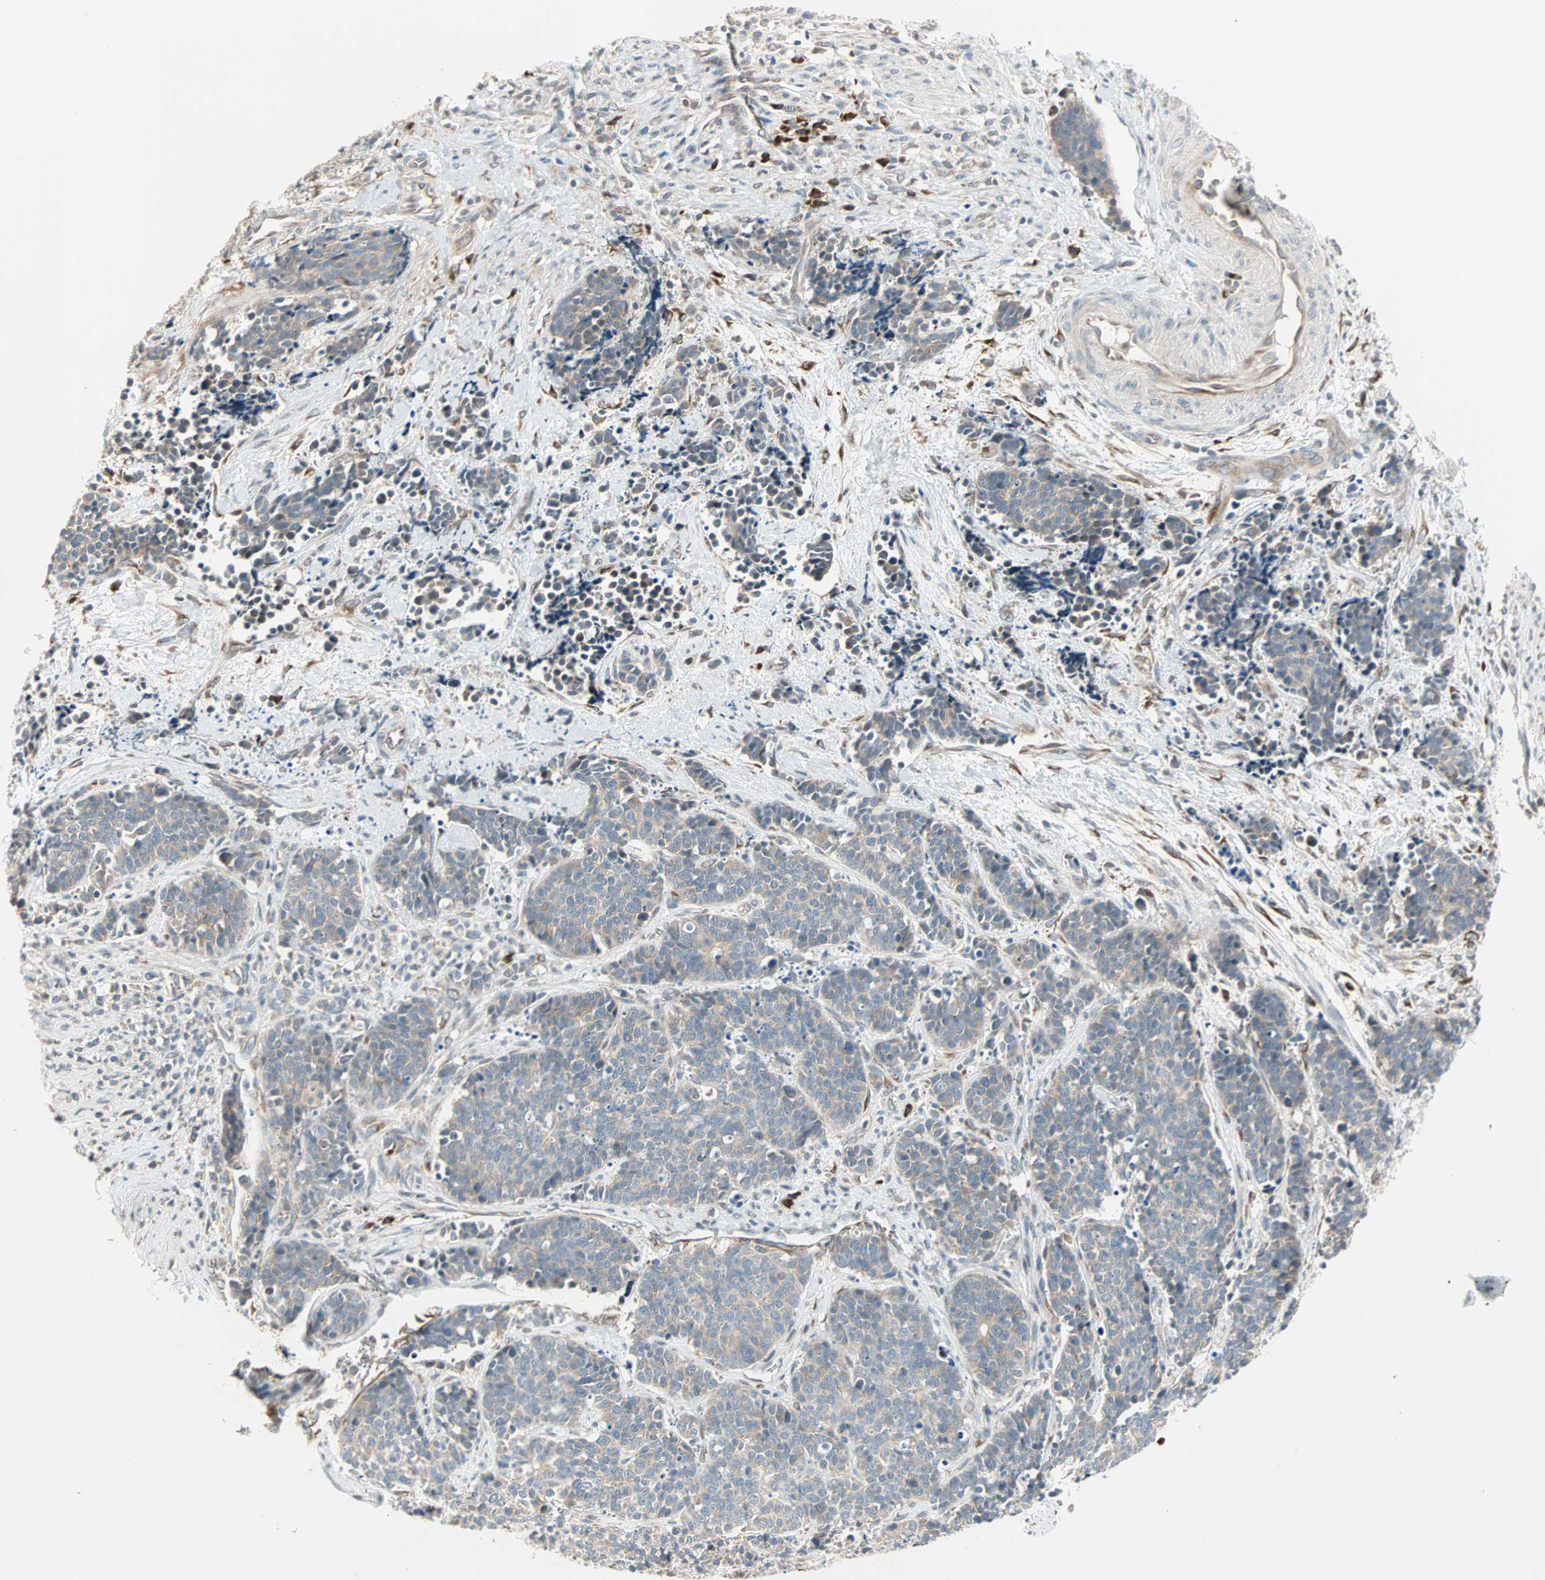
{"staining": {"intensity": "weak", "quantity": "25%-75%", "location": "cytoplasmic/membranous"}, "tissue": "cervical cancer", "cell_type": "Tumor cells", "image_type": "cancer", "snomed": [{"axis": "morphology", "description": "Squamous cell carcinoma, NOS"}, {"axis": "topography", "description": "Cervix"}], "caption": "This histopathology image displays cervical cancer stained with IHC to label a protein in brown. The cytoplasmic/membranous of tumor cells show weak positivity for the protein. Nuclei are counter-stained blue.", "gene": "SAR1A", "patient": {"sex": "female", "age": 35}}